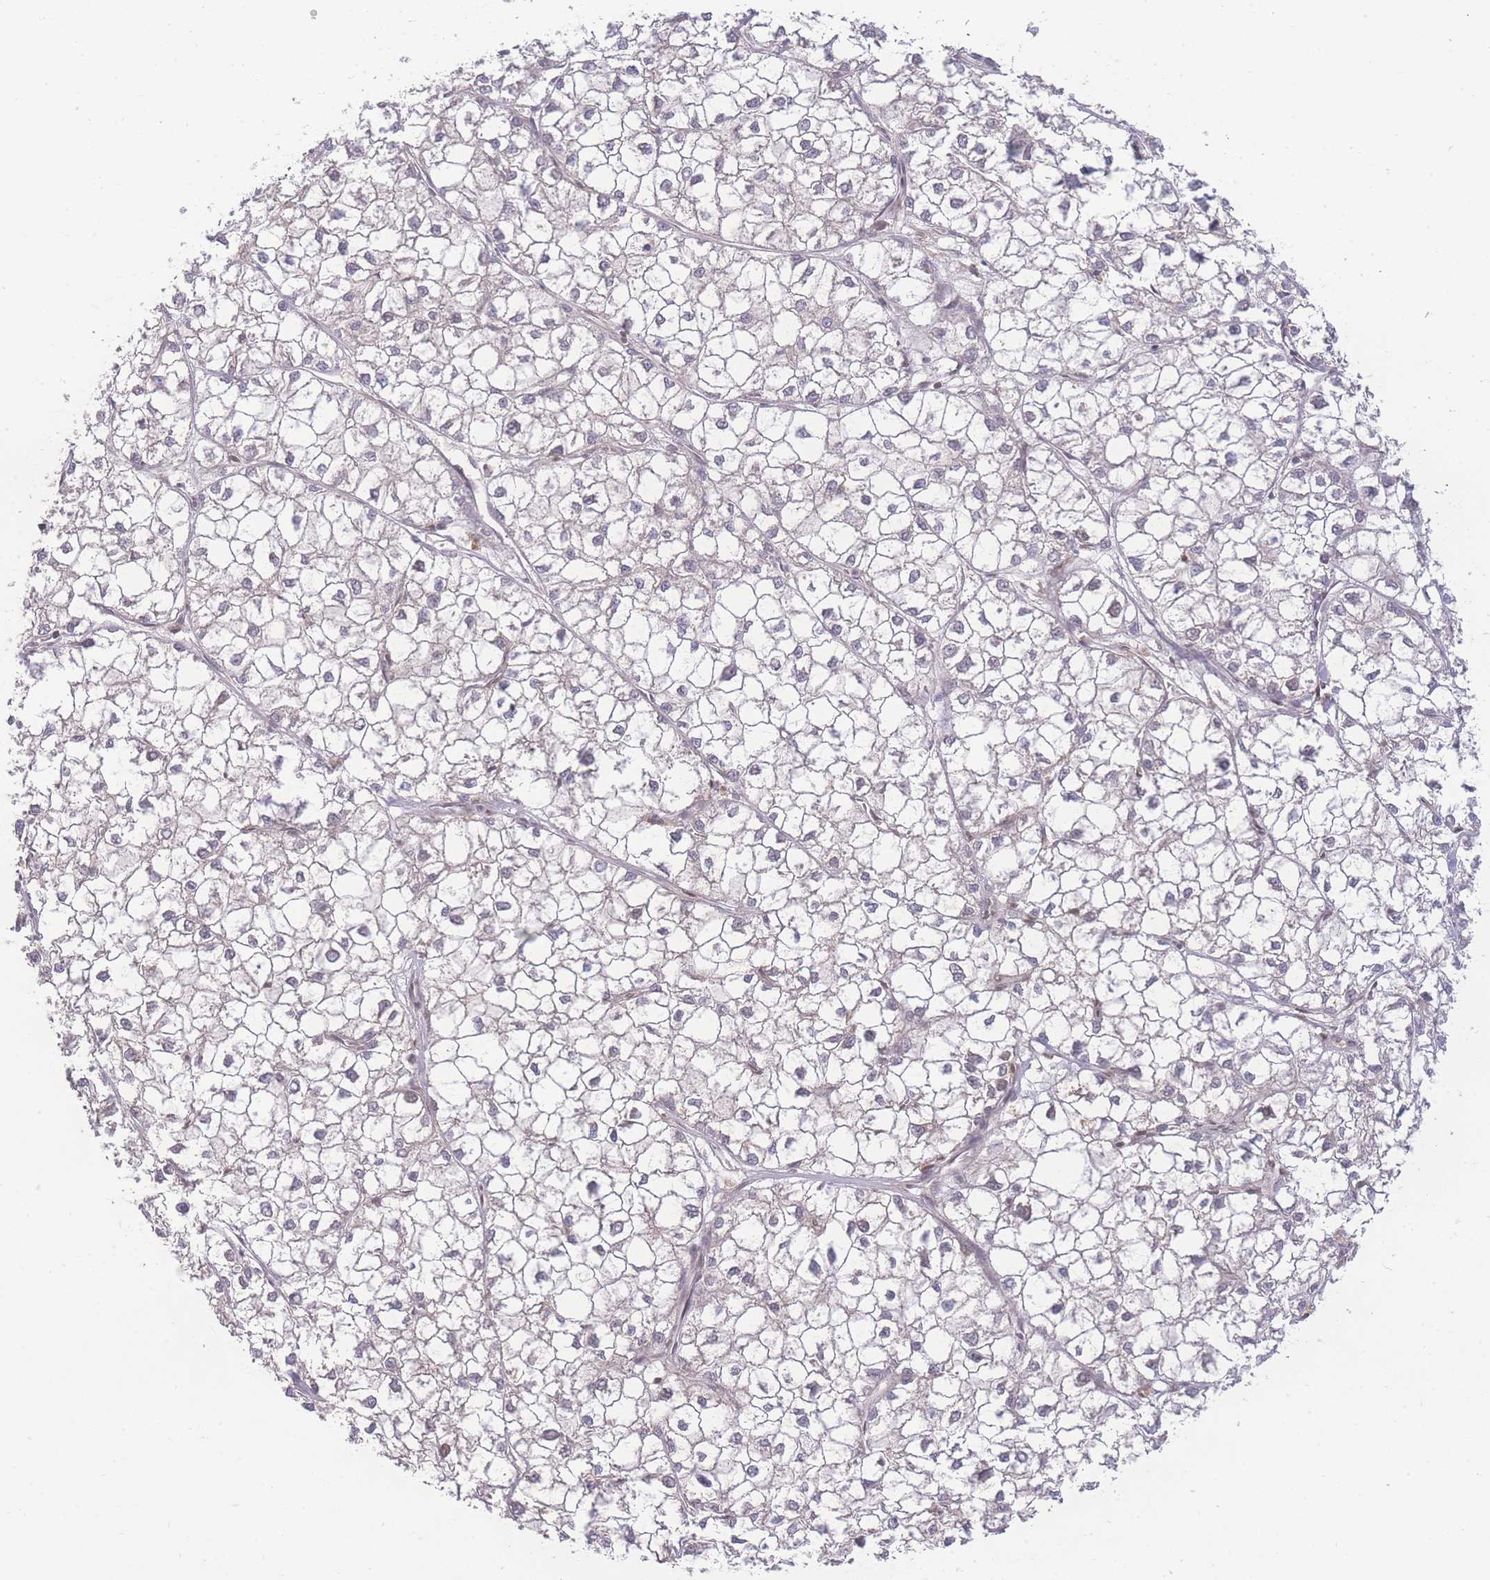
{"staining": {"intensity": "negative", "quantity": "none", "location": "none"}, "tissue": "liver cancer", "cell_type": "Tumor cells", "image_type": "cancer", "snomed": [{"axis": "morphology", "description": "Carcinoma, Hepatocellular, NOS"}, {"axis": "topography", "description": "Liver"}], "caption": "An immunohistochemistry image of liver hepatocellular carcinoma is shown. There is no staining in tumor cells of liver hepatocellular carcinoma.", "gene": "RAVER1", "patient": {"sex": "female", "age": 43}}